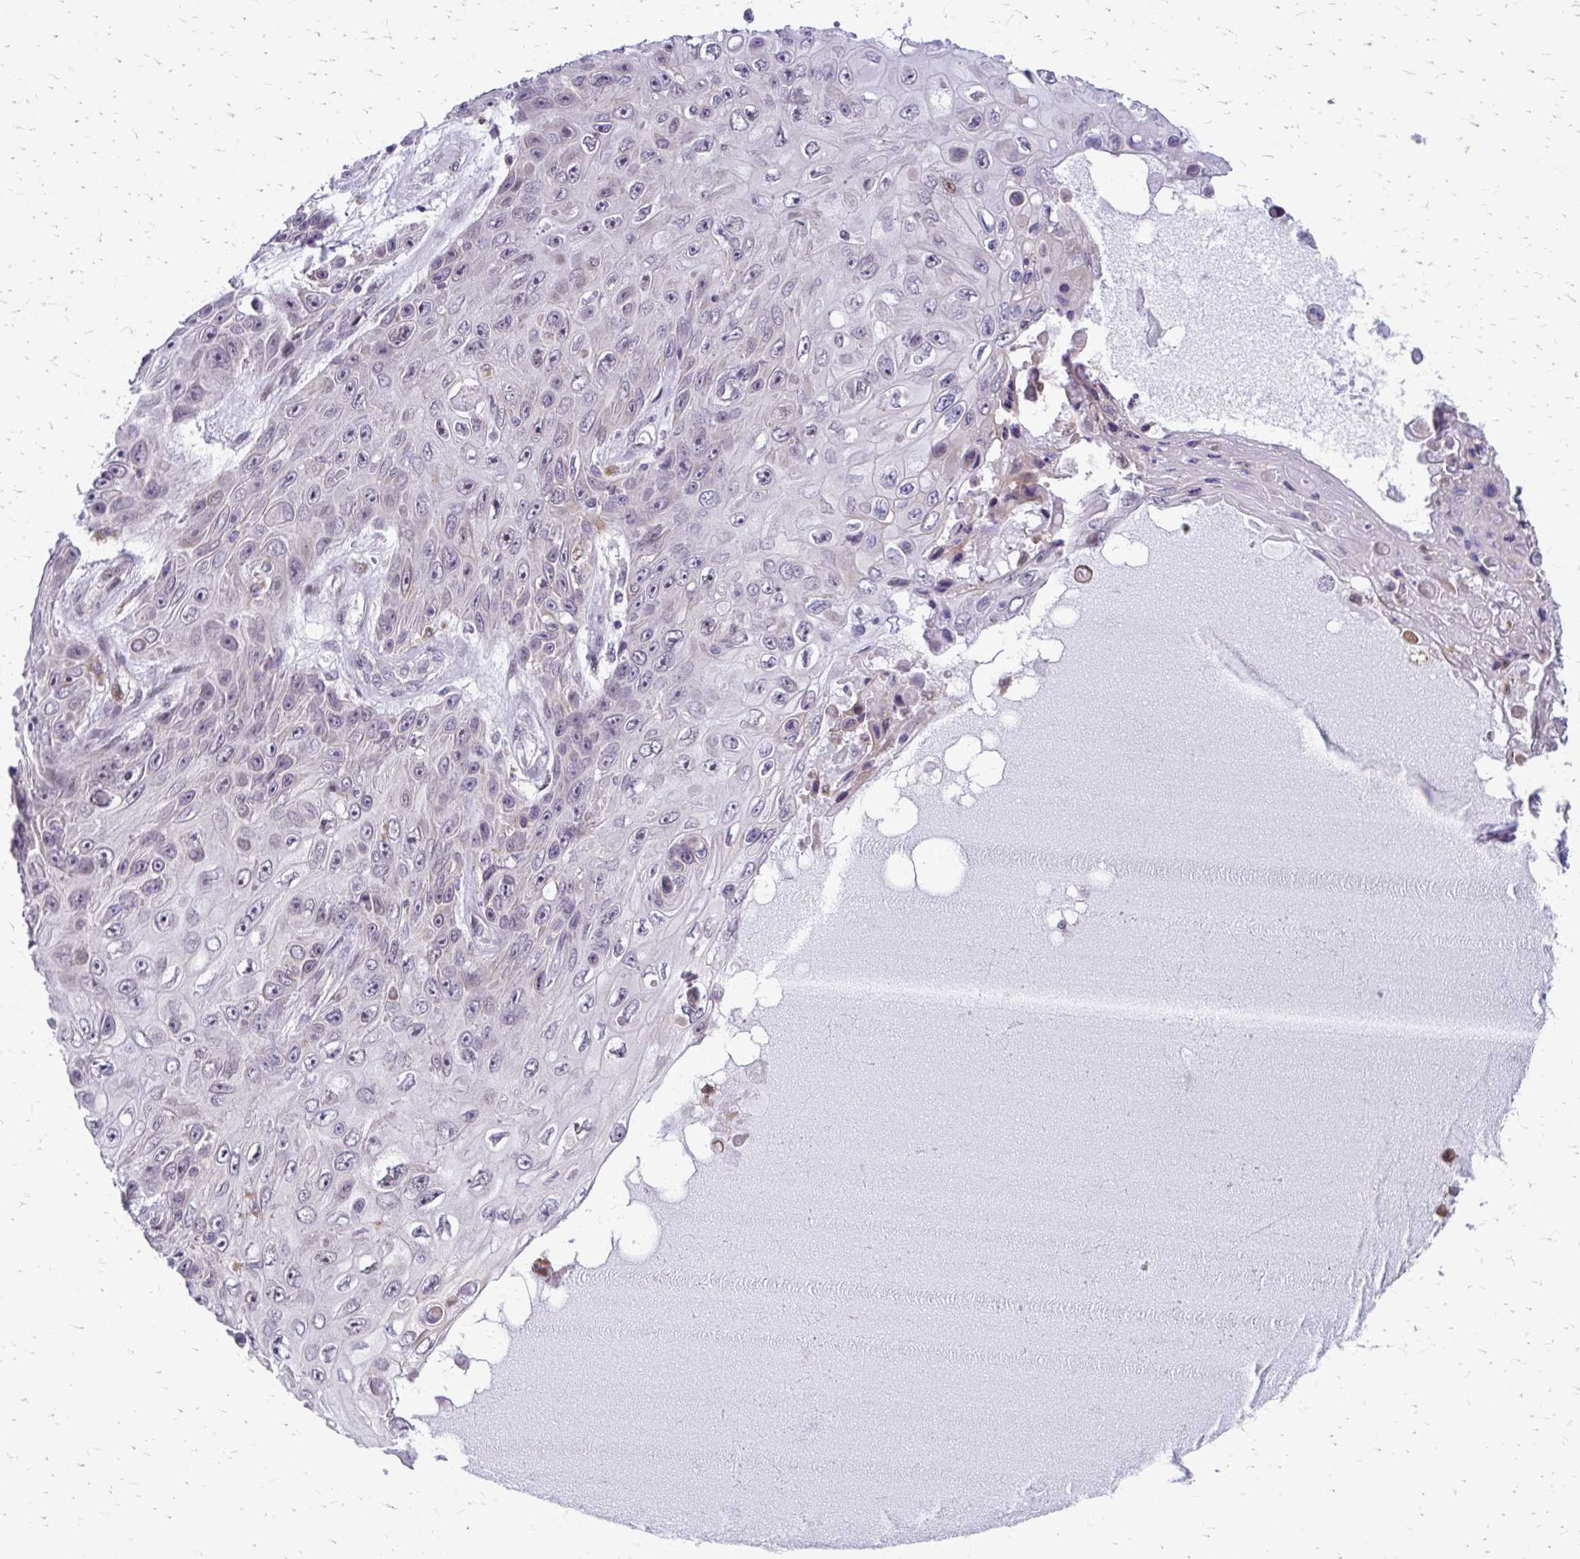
{"staining": {"intensity": "negative", "quantity": "none", "location": "none"}, "tissue": "skin cancer", "cell_type": "Tumor cells", "image_type": "cancer", "snomed": [{"axis": "morphology", "description": "Squamous cell carcinoma, NOS"}, {"axis": "topography", "description": "Skin"}], "caption": "Immunohistochemistry (IHC) histopathology image of neoplastic tissue: human skin cancer stained with DAB (3,3'-diaminobenzidine) displays no significant protein positivity in tumor cells.", "gene": "ANKRD30B", "patient": {"sex": "male", "age": 82}}